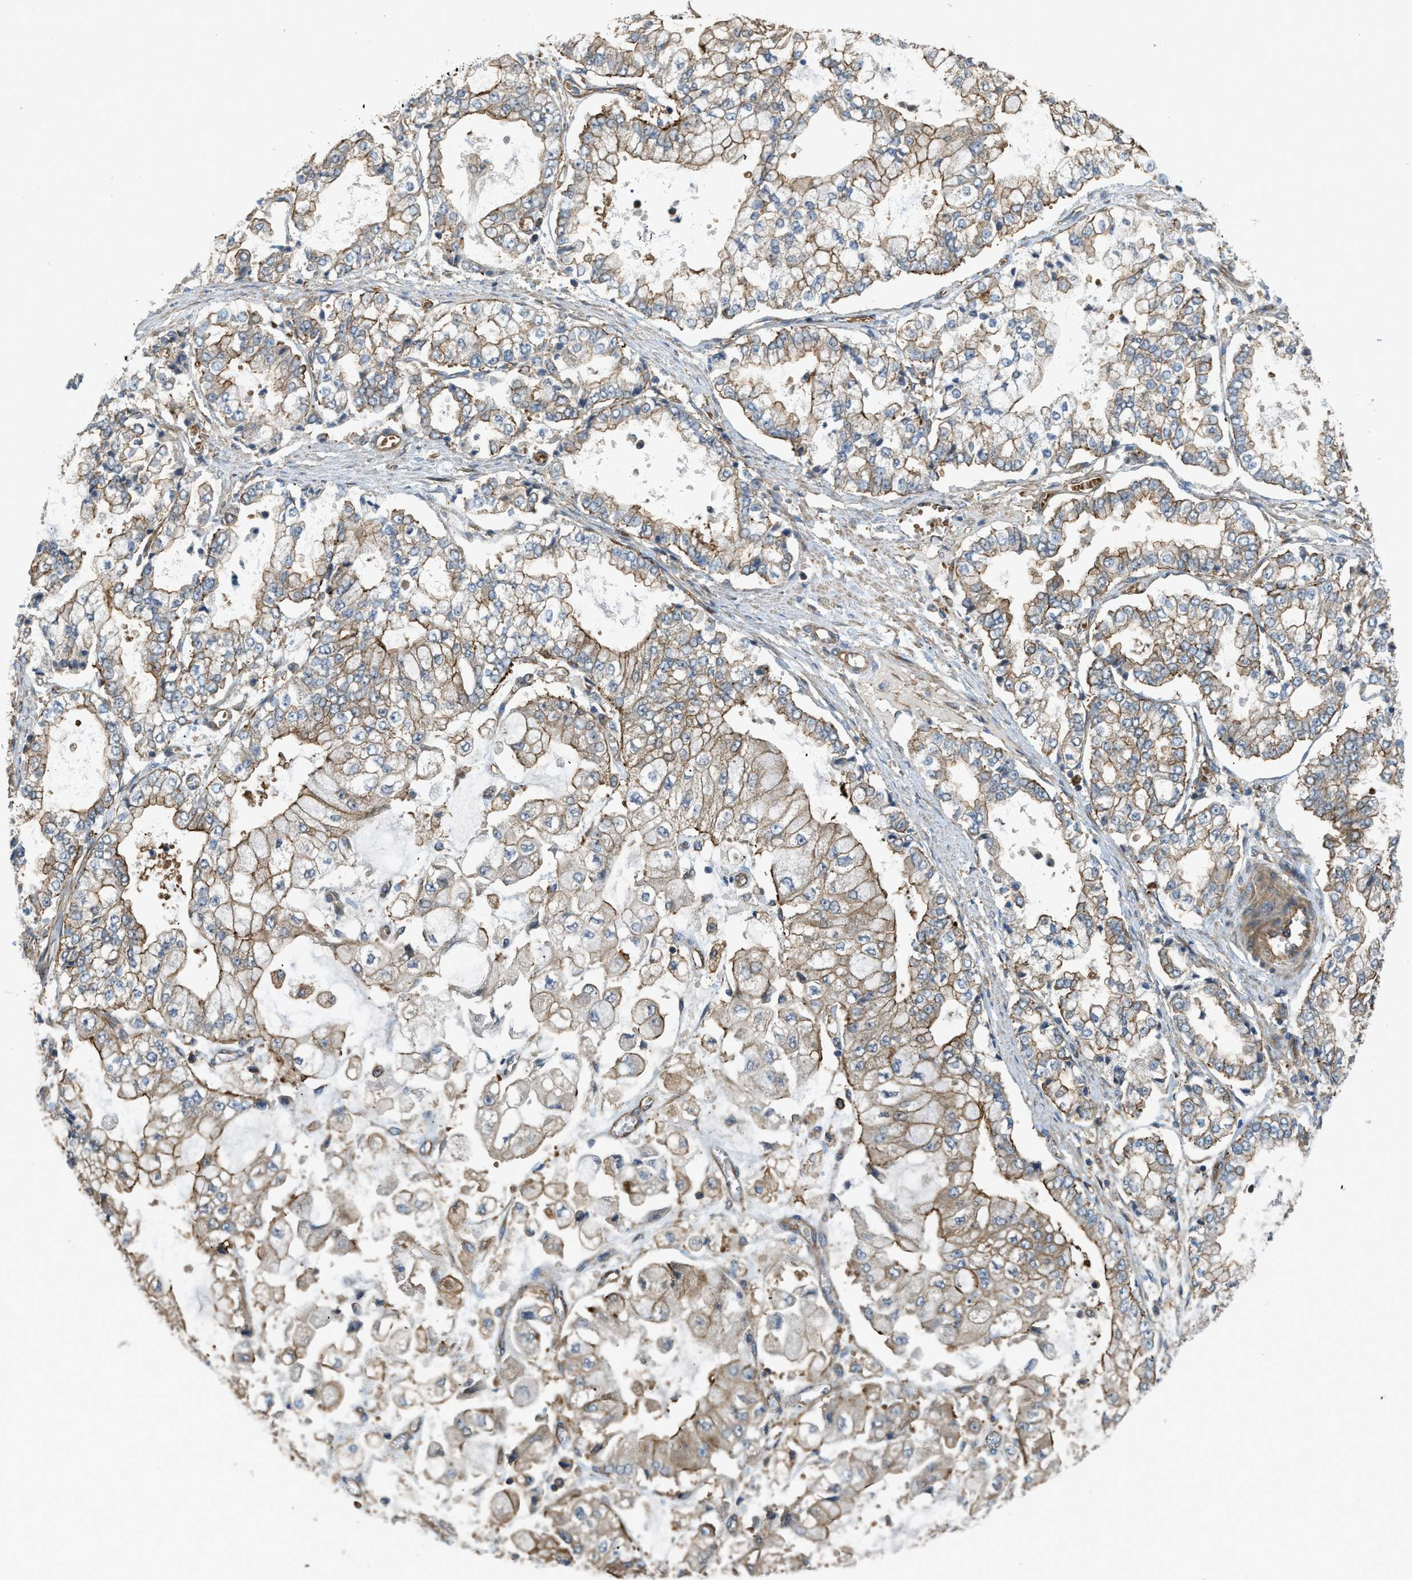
{"staining": {"intensity": "moderate", "quantity": "25%-75%", "location": "cytoplasmic/membranous"}, "tissue": "stomach cancer", "cell_type": "Tumor cells", "image_type": "cancer", "snomed": [{"axis": "morphology", "description": "Adenocarcinoma, NOS"}, {"axis": "topography", "description": "Stomach"}], "caption": "High-magnification brightfield microscopy of stomach cancer (adenocarcinoma) stained with DAB (brown) and counterstained with hematoxylin (blue). tumor cells exhibit moderate cytoplasmic/membranous expression is identified in approximately25%-75% of cells.", "gene": "BAG4", "patient": {"sex": "male", "age": 76}}